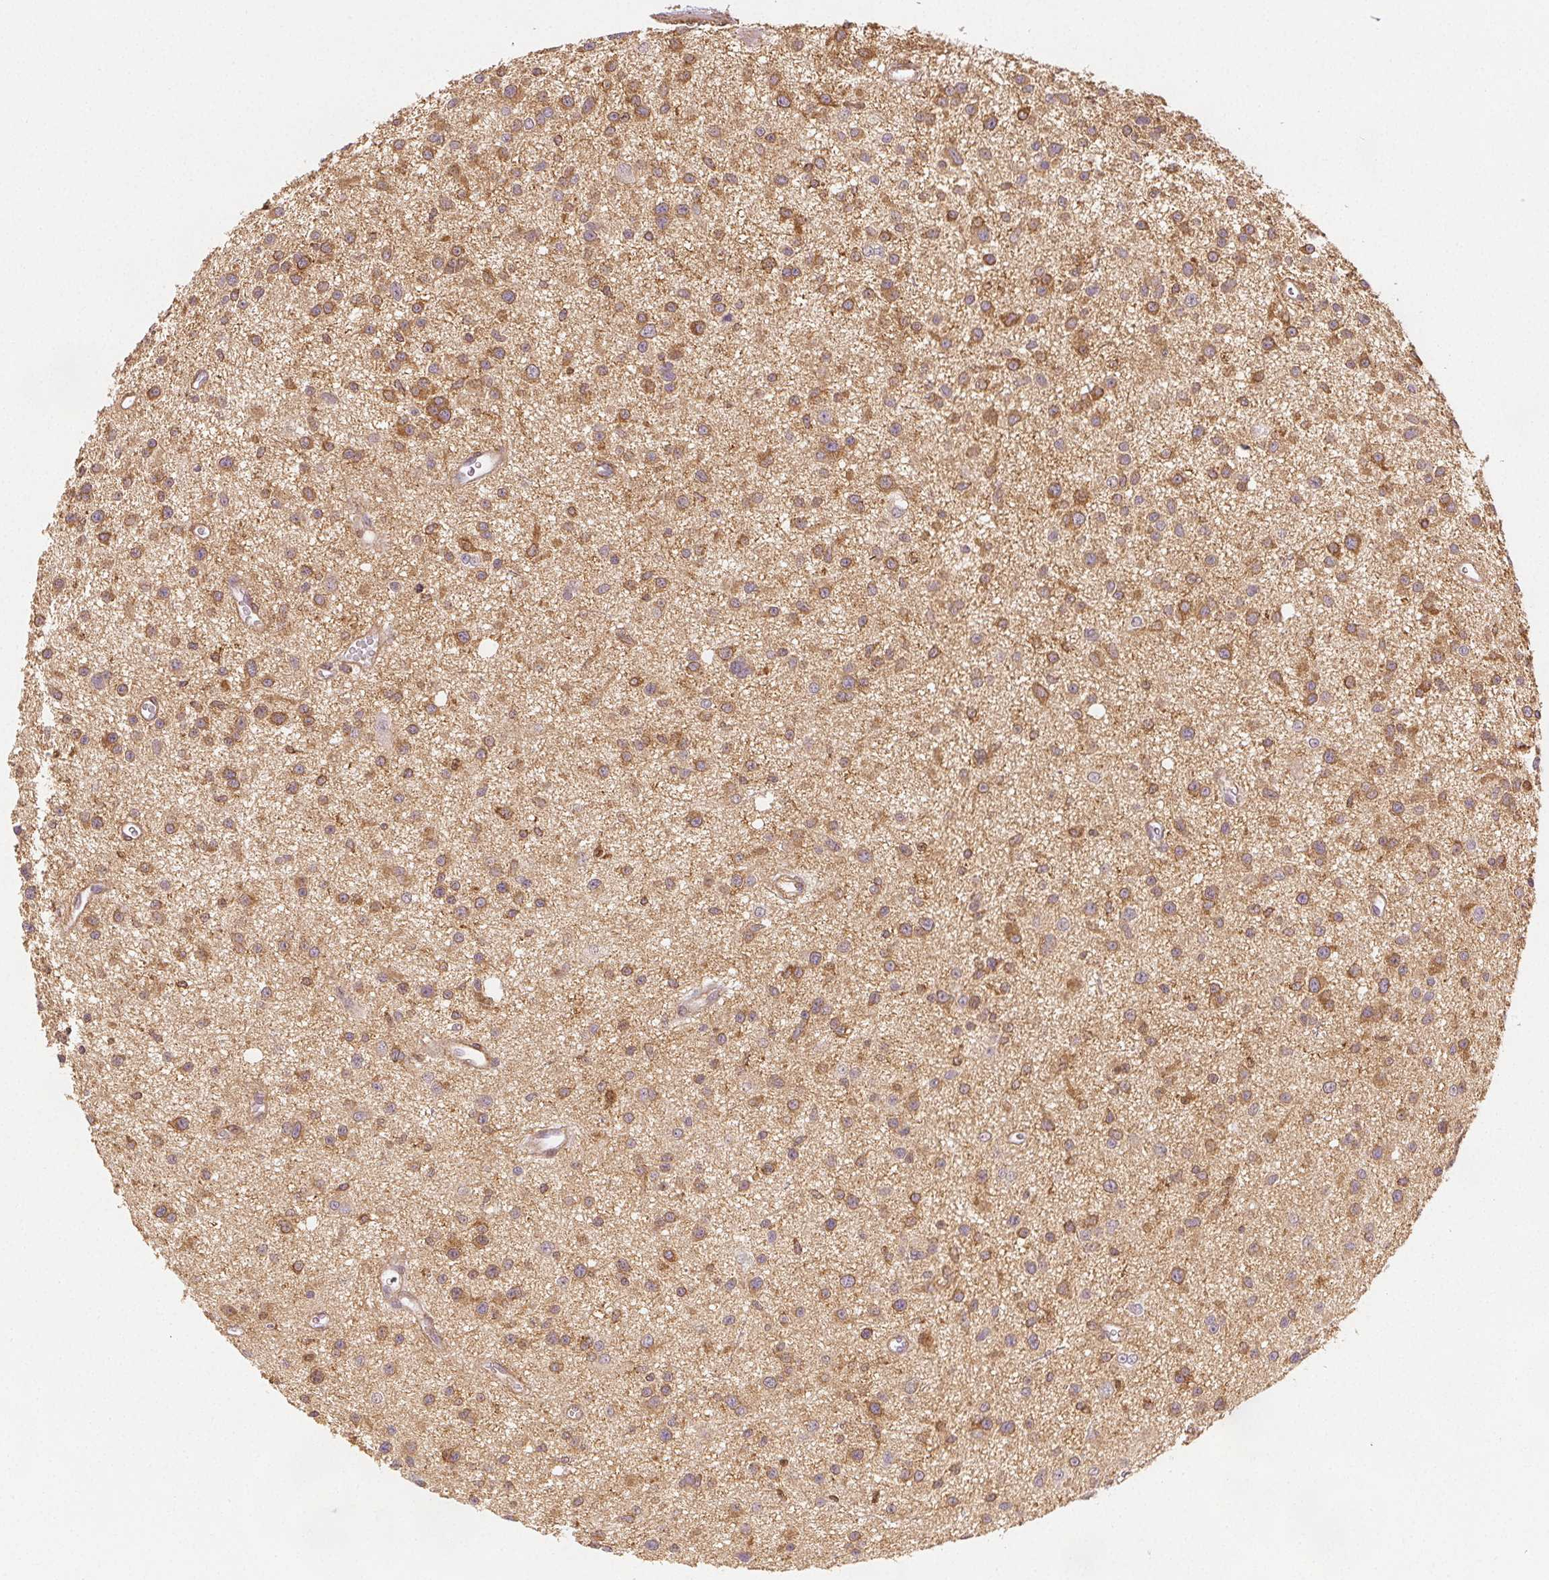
{"staining": {"intensity": "moderate", "quantity": ">75%", "location": "cytoplasmic/membranous"}, "tissue": "glioma", "cell_type": "Tumor cells", "image_type": "cancer", "snomed": [{"axis": "morphology", "description": "Glioma, malignant, Low grade"}, {"axis": "topography", "description": "Brain"}], "caption": "High-magnification brightfield microscopy of malignant glioma (low-grade) stained with DAB (3,3'-diaminobenzidine) (brown) and counterstained with hematoxylin (blue). tumor cells exhibit moderate cytoplasmic/membranous expression is present in approximately>75% of cells. (IHC, brightfield microscopy, high magnification).", "gene": "DIAPH2", "patient": {"sex": "male", "age": 43}}